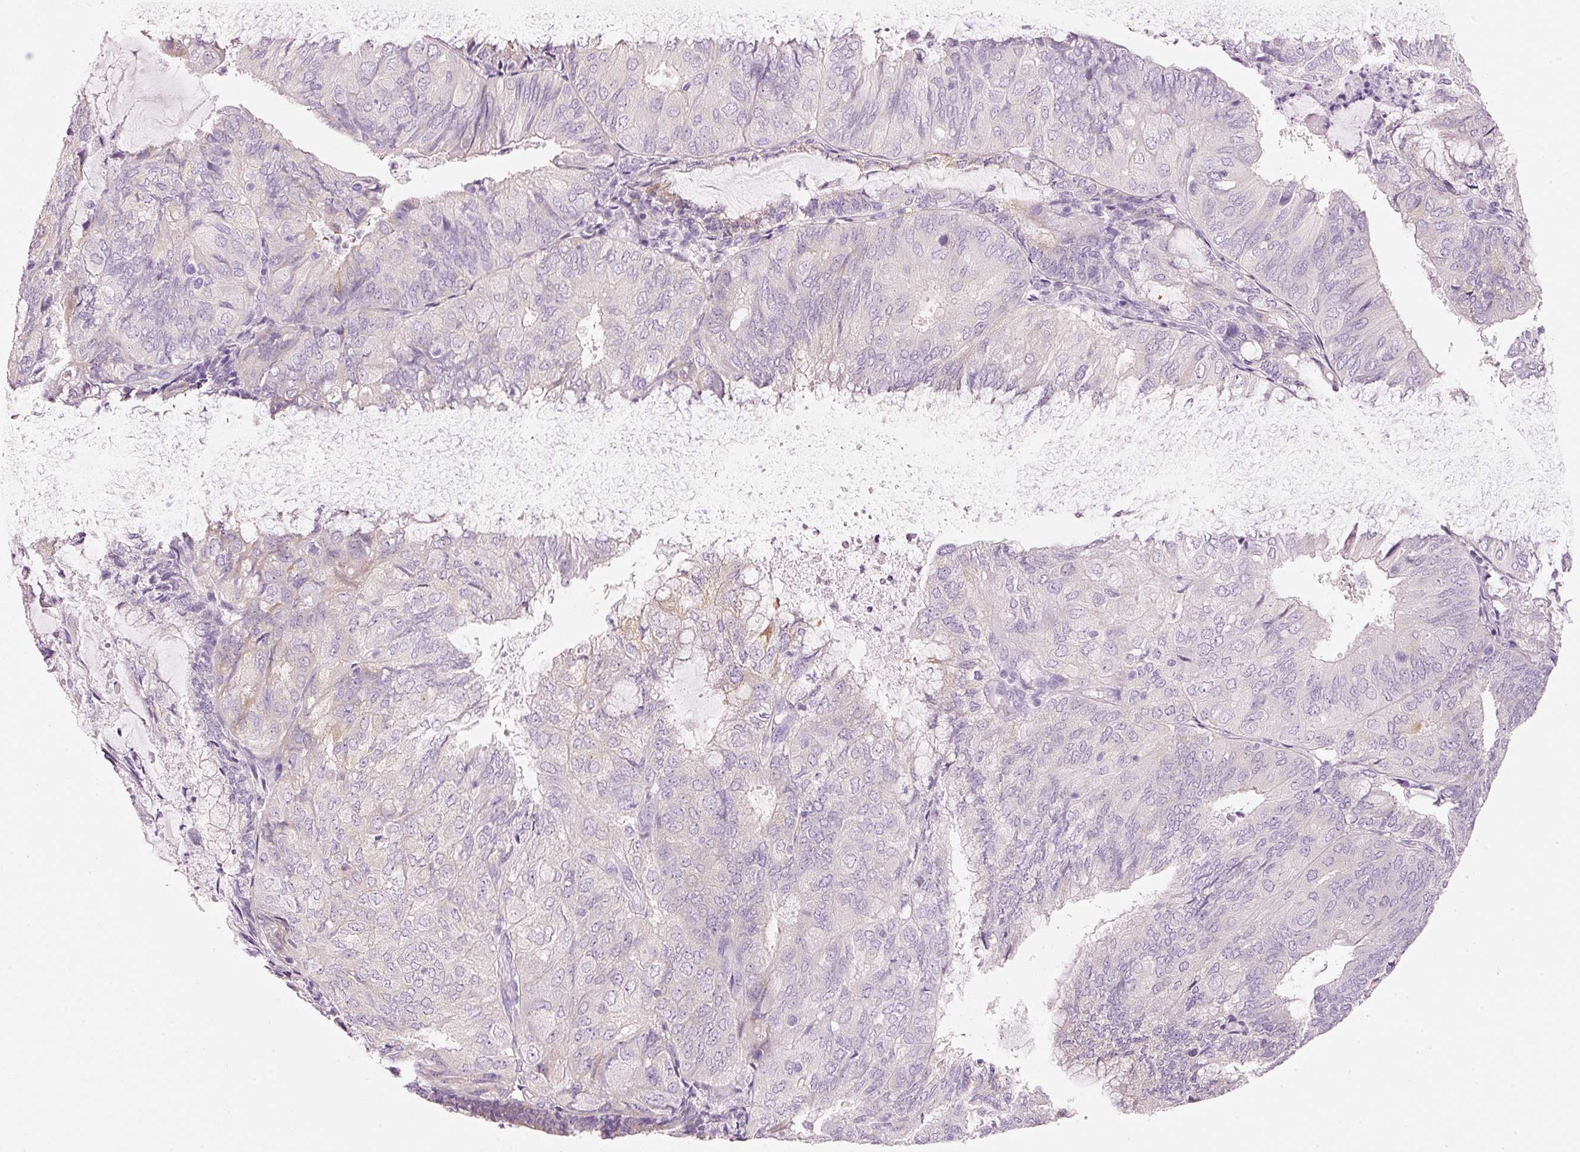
{"staining": {"intensity": "negative", "quantity": "none", "location": "none"}, "tissue": "endometrial cancer", "cell_type": "Tumor cells", "image_type": "cancer", "snomed": [{"axis": "morphology", "description": "Adenocarcinoma, NOS"}, {"axis": "topography", "description": "Endometrium"}], "caption": "DAB immunohistochemical staining of endometrial adenocarcinoma reveals no significant staining in tumor cells.", "gene": "PDXDC1", "patient": {"sex": "female", "age": 81}}